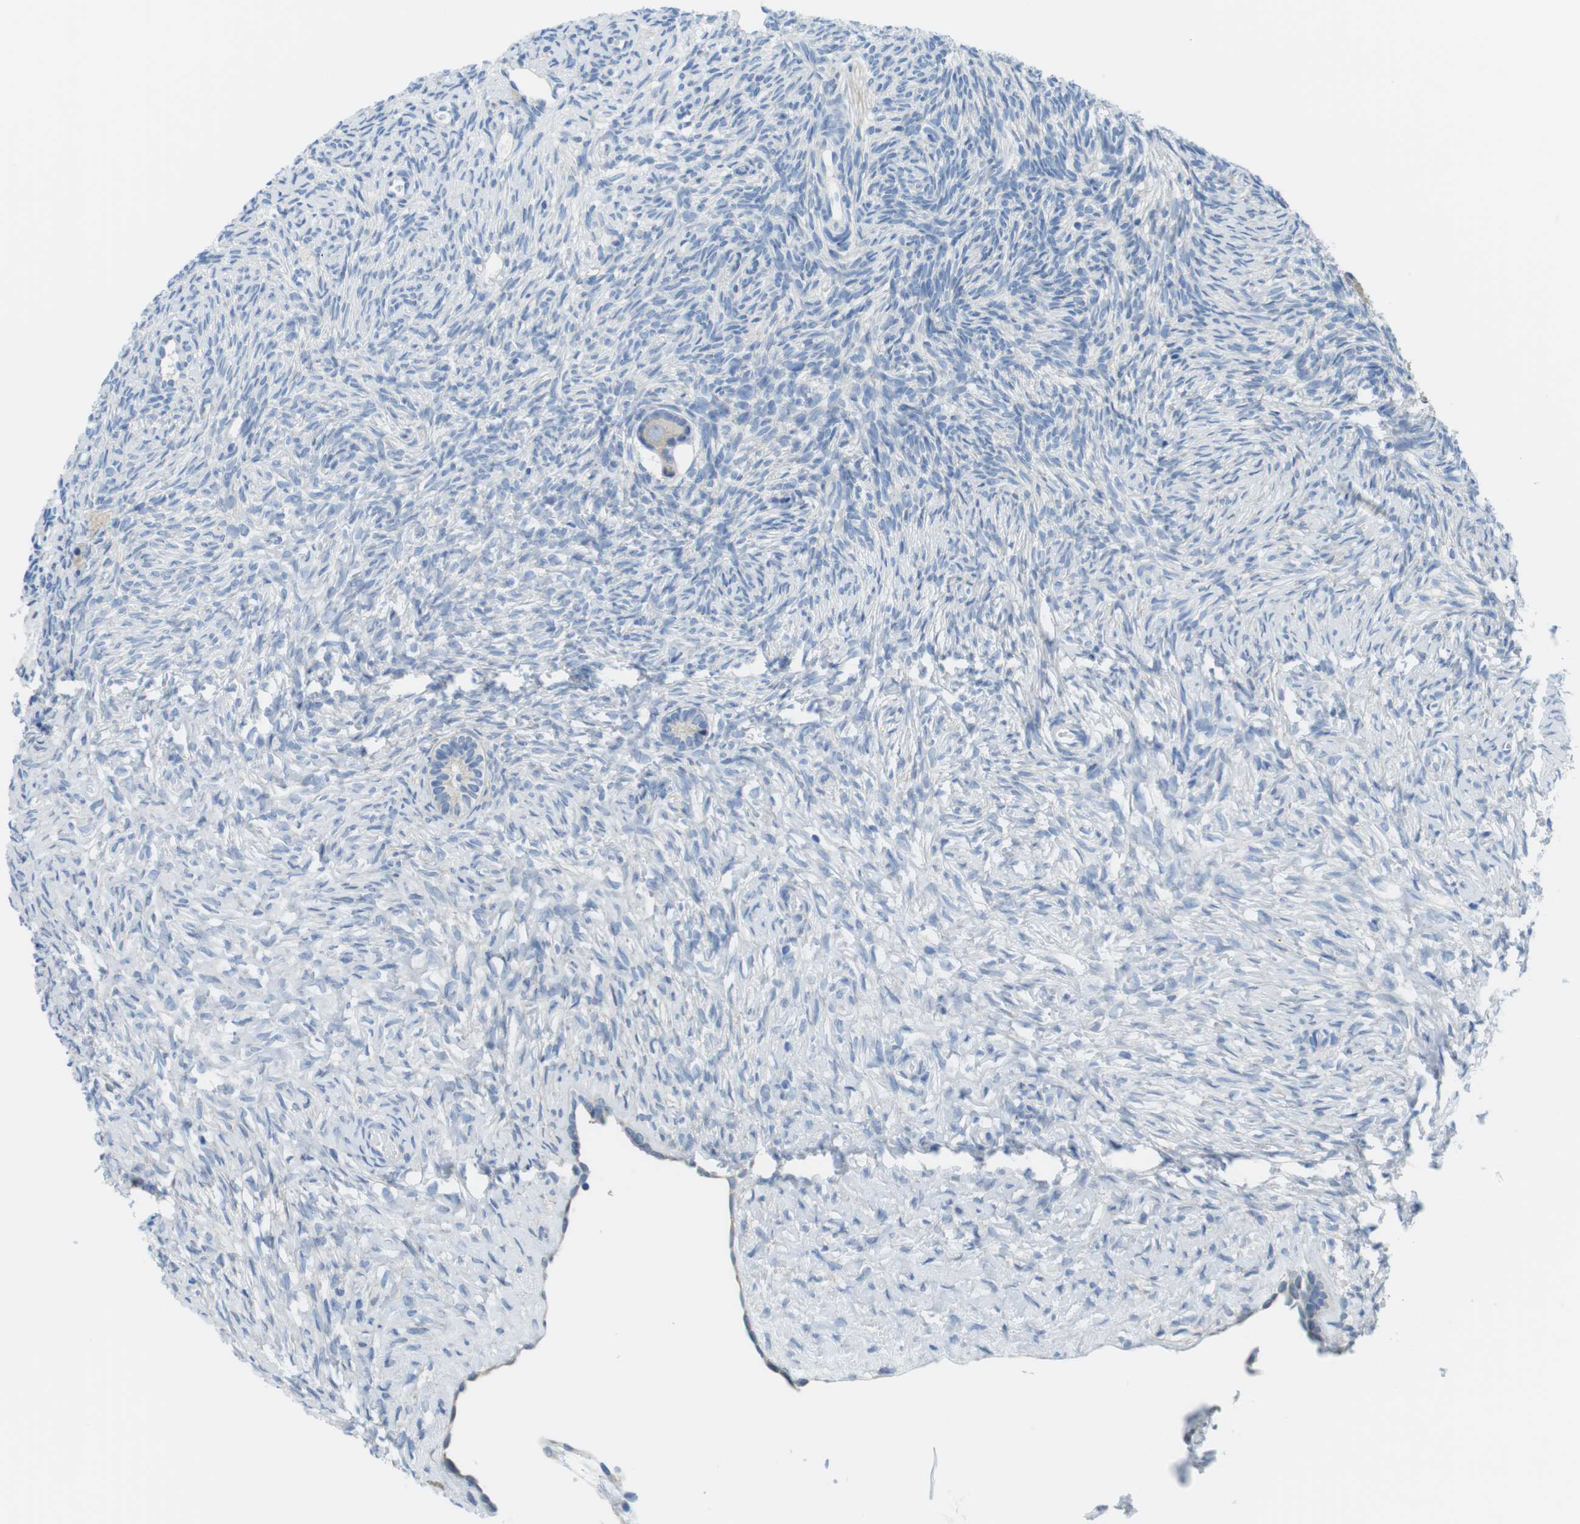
{"staining": {"intensity": "weak", "quantity": "25%-75%", "location": "cytoplasmic/membranous"}, "tissue": "ovary", "cell_type": "Follicle cells", "image_type": "normal", "snomed": [{"axis": "morphology", "description": "Normal tissue, NOS"}, {"axis": "topography", "description": "Ovary"}], "caption": "High-power microscopy captured an IHC histopathology image of normal ovary, revealing weak cytoplasmic/membranous staining in approximately 25%-75% of follicle cells.", "gene": "CDH8", "patient": {"sex": "female", "age": 35}}